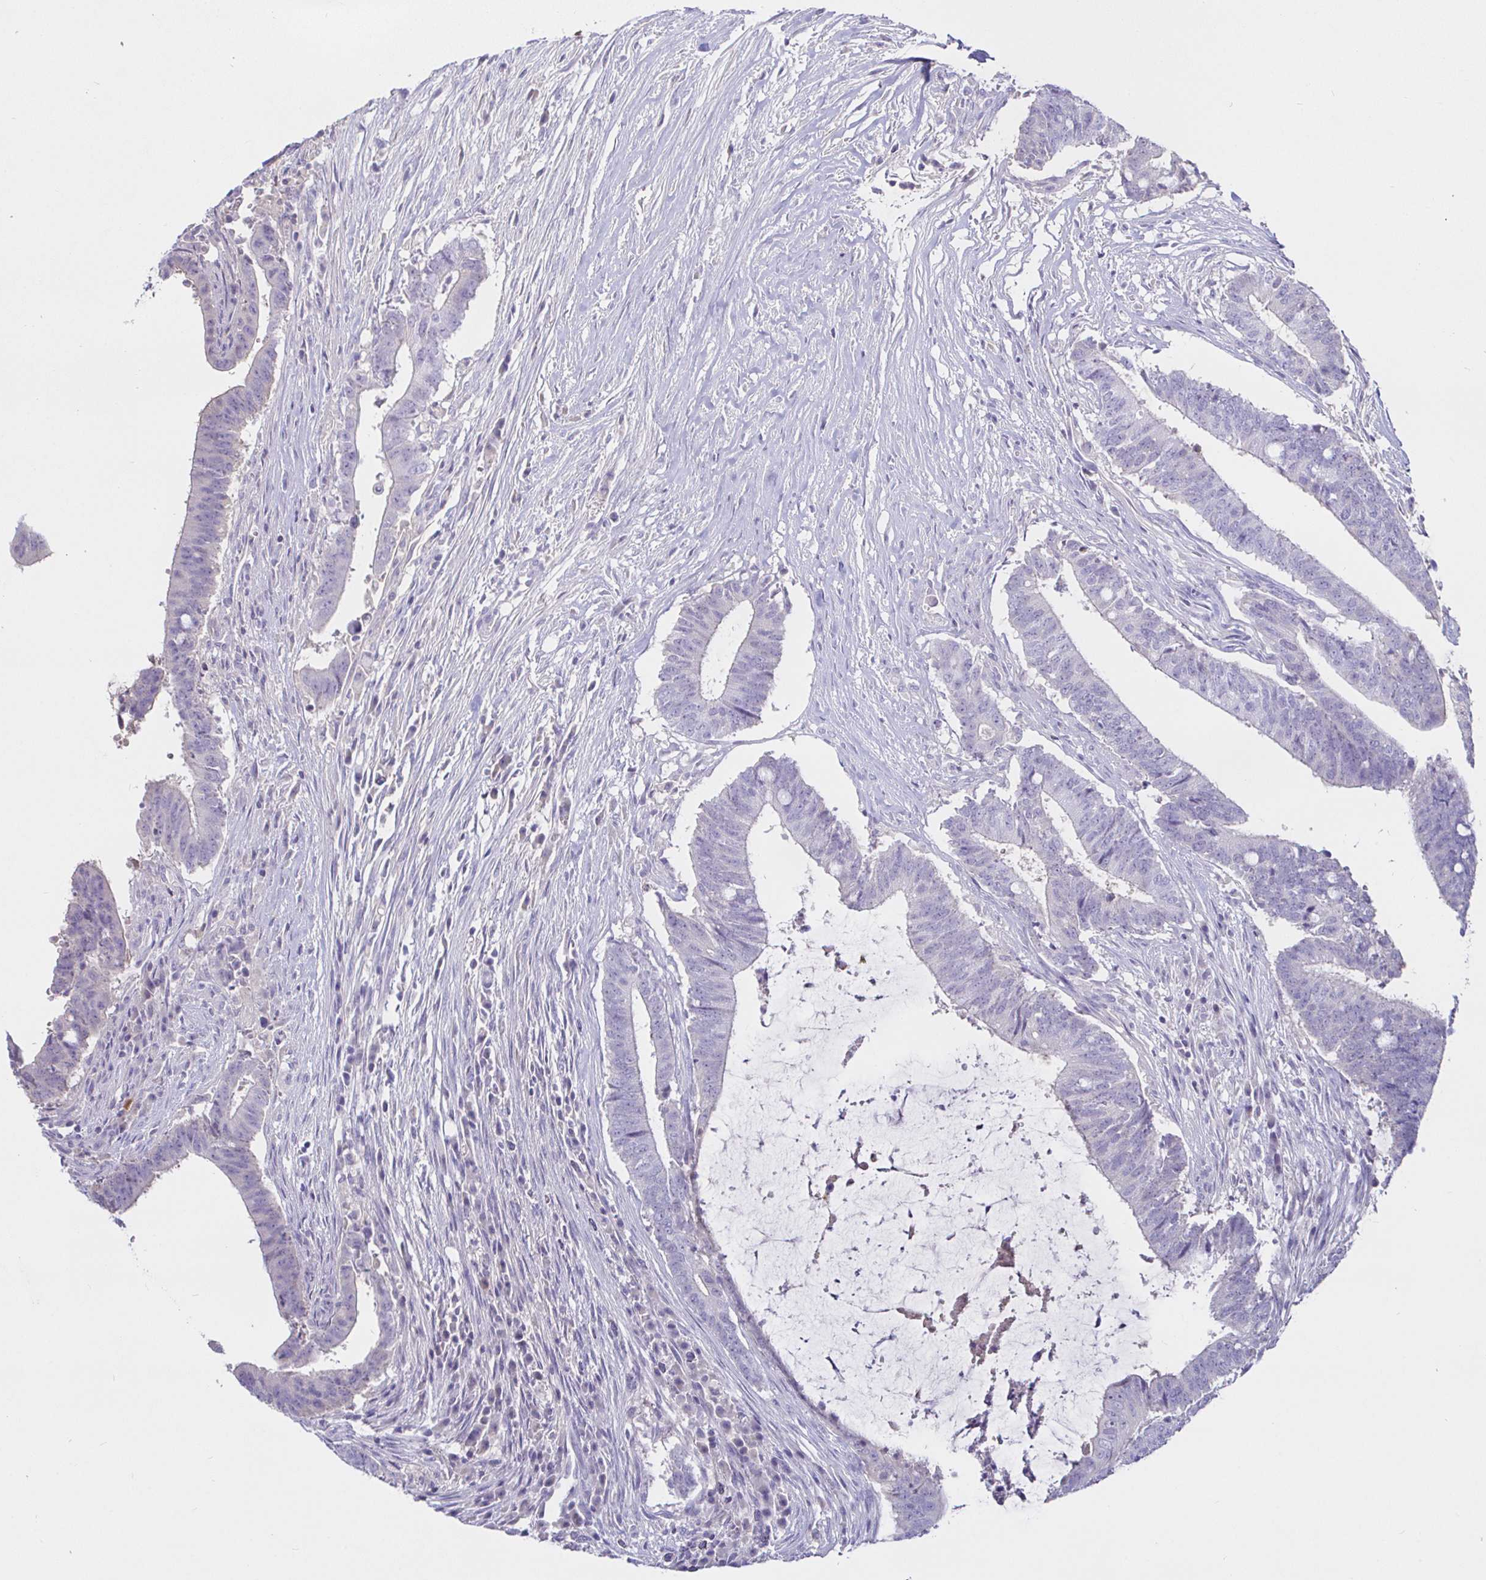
{"staining": {"intensity": "negative", "quantity": "none", "location": "none"}, "tissue": "colorectal cancer", "cell_type": "Tumor cells", "image_type": "cancer", "snomed": [{"axis": "morphology", "description": "Adenocarcinoma, NOS"}, {"axis": "topography", "description": "Colon"}], "caption": "Protein analysis of colorectal cancer reveals no significant staining in tumor cells.", "gene": "SAA4", "patient": {"sex": "female", "age": 43}}